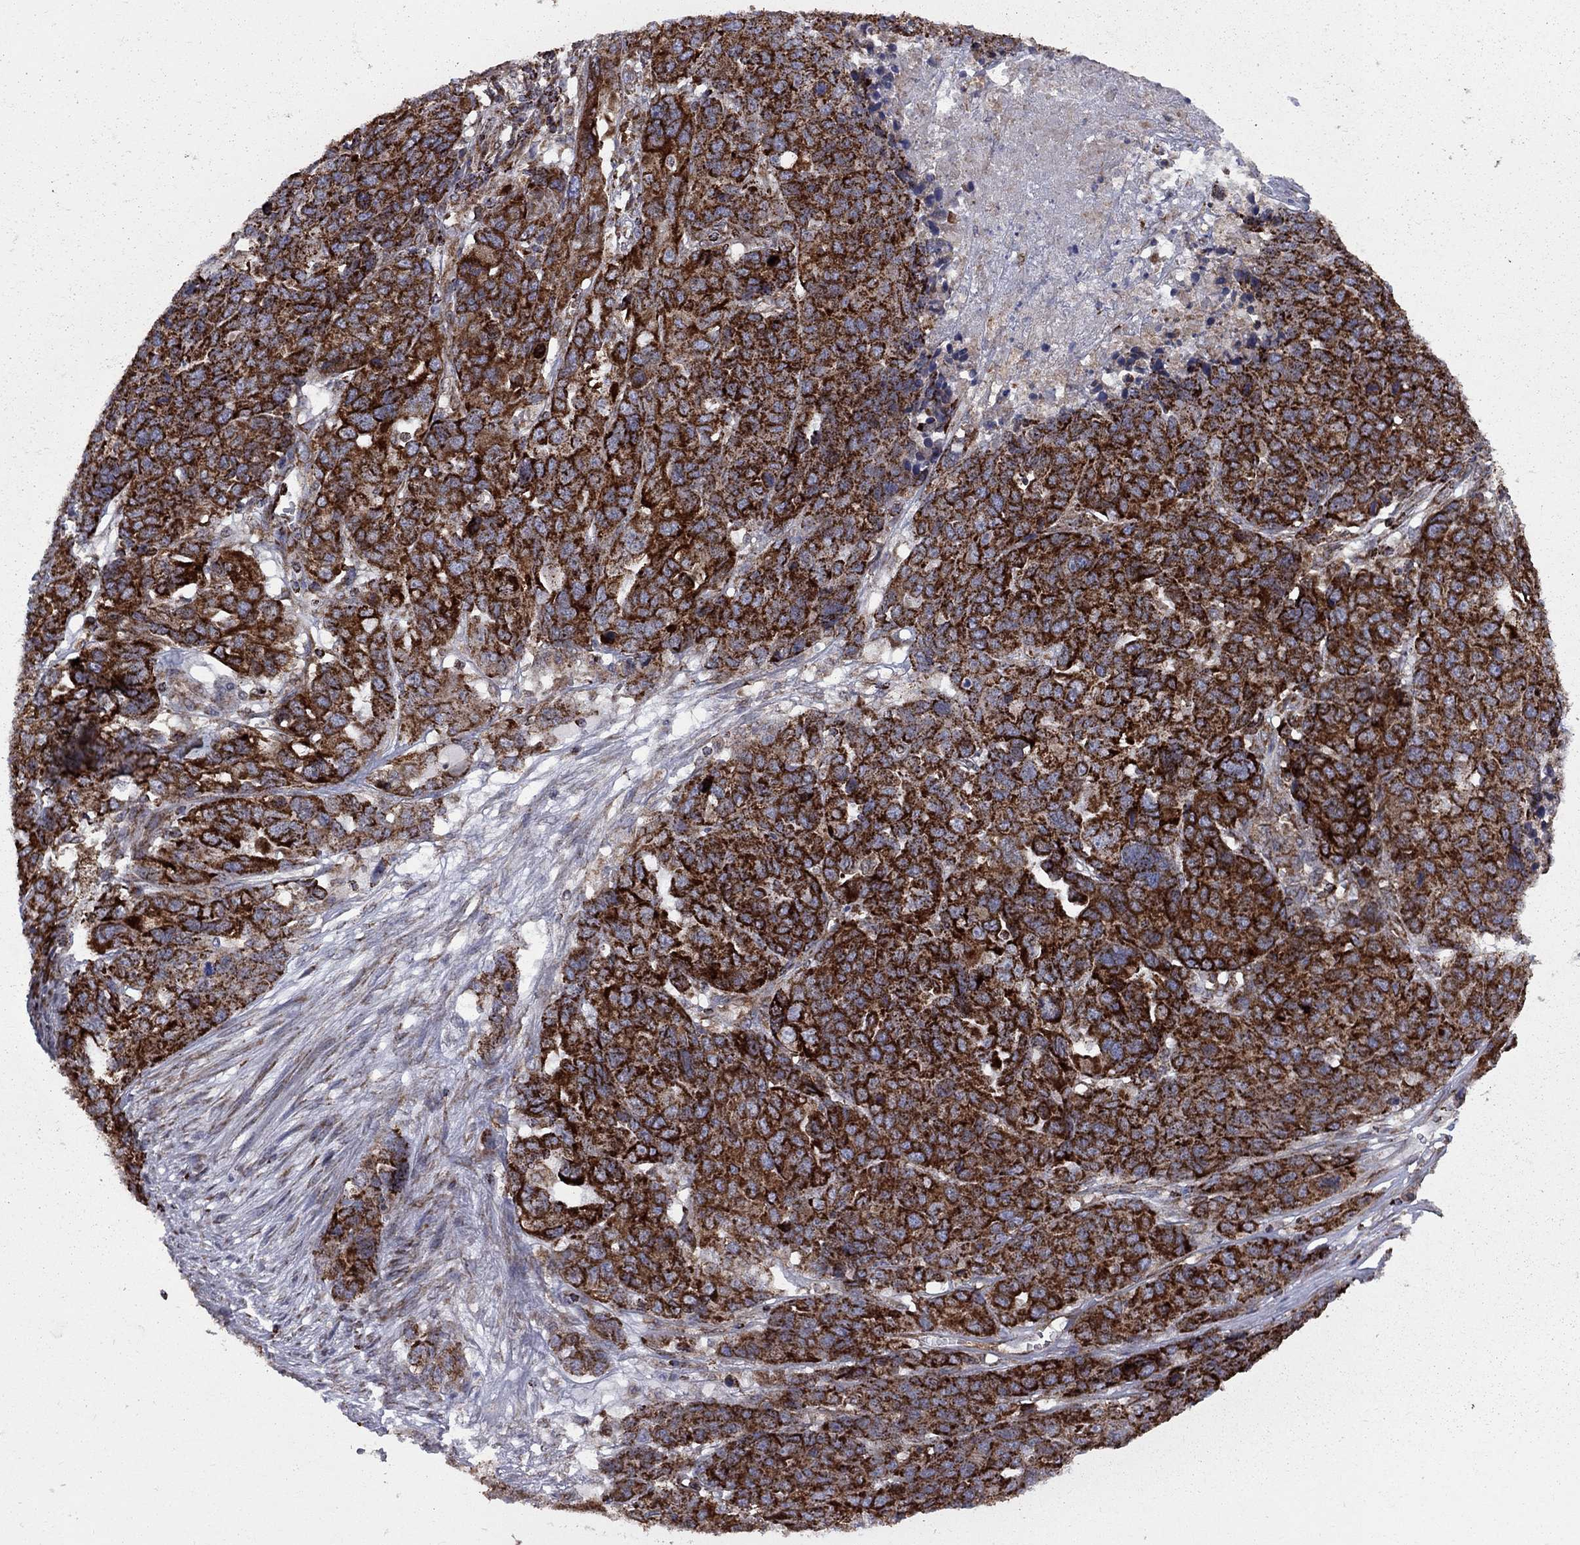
{"staining": {"intensity": "strong", "quantity": ">75%", "location": "cytoplasmic/membranous"}, "tissue": "ovarian cancer", "cell_type": "Tumor cells", "image_type": "cancer", "snomed": [{"axis": "morphology", "description": "Cystadenocarcinoma, serous, NOS"}, {"axis": "topography", "description": "Ovary"}], "caption": "Ovarian serous cystadenocarcinoma stained with DAB (3,3'-diaminobenzidine) IHC demonstrates high levels of strong cytoplasmic/membranous staining in about >75% of tumor cells.", "gene": "CLPTM1", "patient": {"sex": "female", "age": 87}}